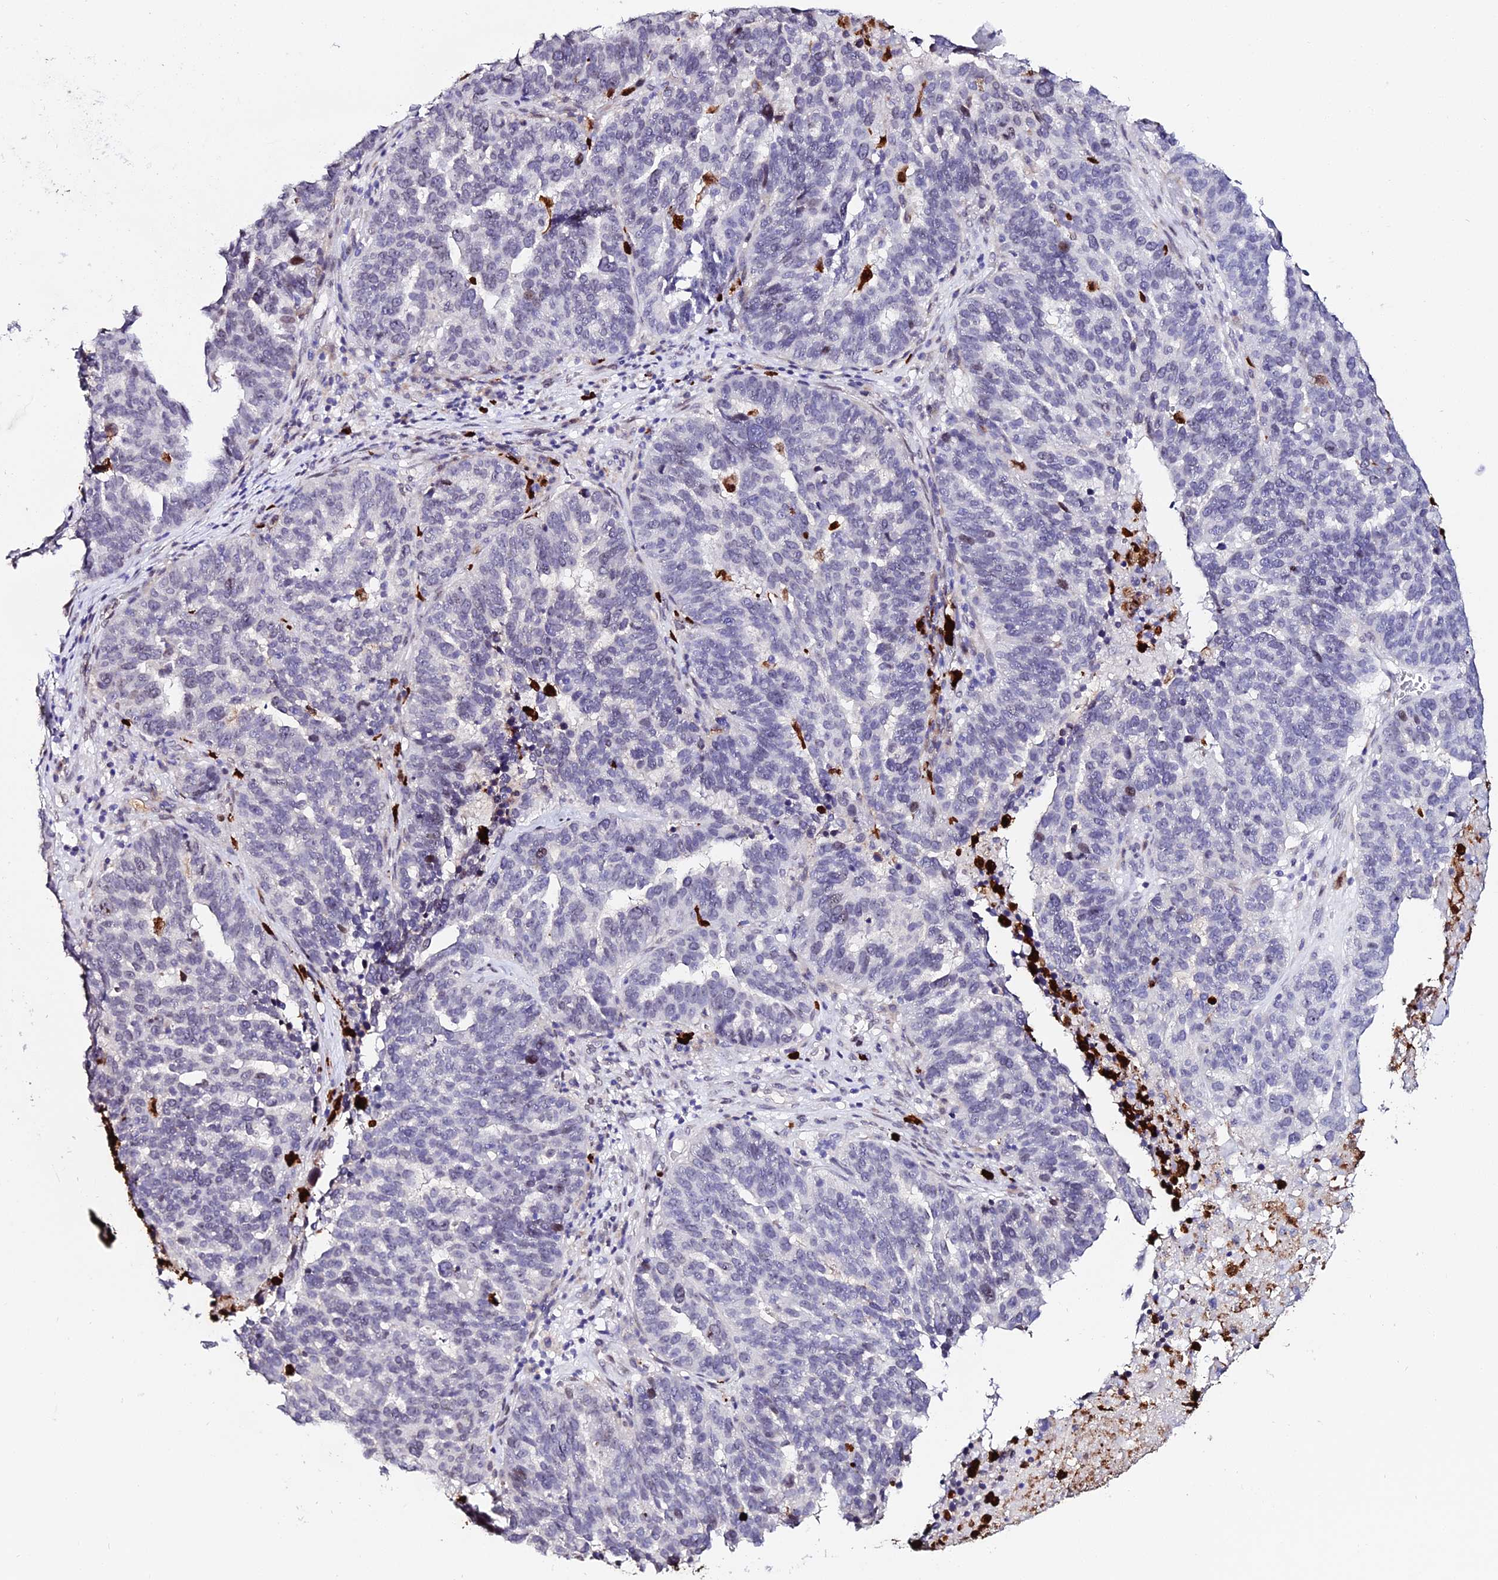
{"staining": {"intensity": "negative", "quantity": "none", "location": "none"}, "tissue": "ovarian cancer", "cell_type": "Tumor cells", "image_type": "cancer", "snomed": [{"axis": "morphology", "description": "Cystadenocarcinoma, serous, NOS"}, {"axis": "topography", "description": "Ovary"}], "caption": "Tumor cells show no significant positivity in ovarian cancer.", "gene": "MCM10", "patient": {"sex": "female", "age": 59}}